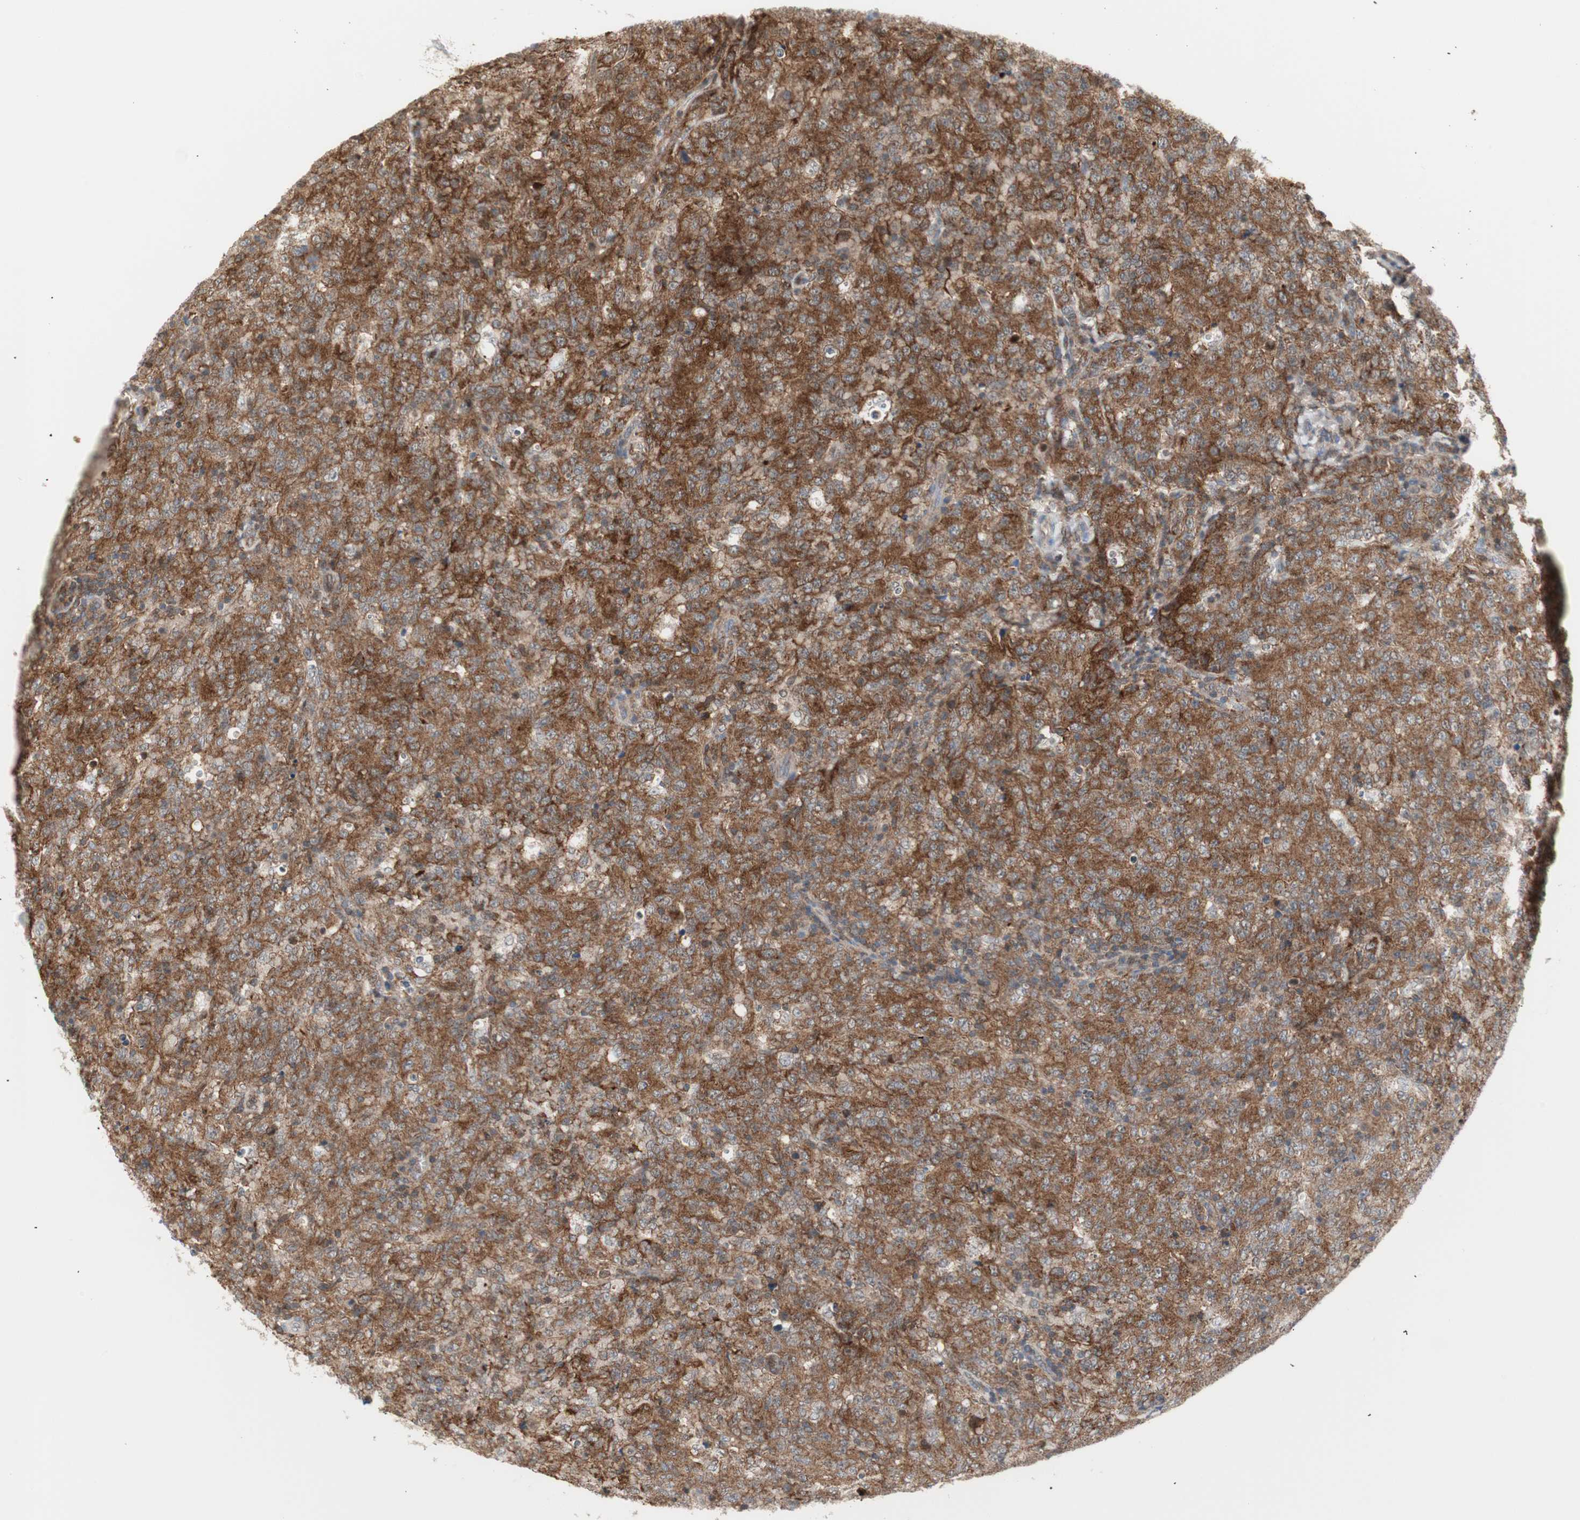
{"staining": {"intensity": "moderate", "quantity": ">75%", "location": "cytoplasmic/membranous"}, "tissue": "lymphoma", "cell_type": "Tumor cells", "image_type": "cancer", "snomed": [{"axis": "morphology", "description": "Malignant lymphoma, non-Hodgkin's type, High grade"}, {"axis": "topography", "description": "Tonsil"}], "caption": "A histopathology image of human lymphoma stained for a protein exhibits moderate cytoplasmic/membranous brown staining in tumor cells. Immunohistochemistry (ihc) stains the protein in brown and the nuclei are stained blue.", "gene": "PPP1CA", "patient": {"sex": "female", "age": 36}}